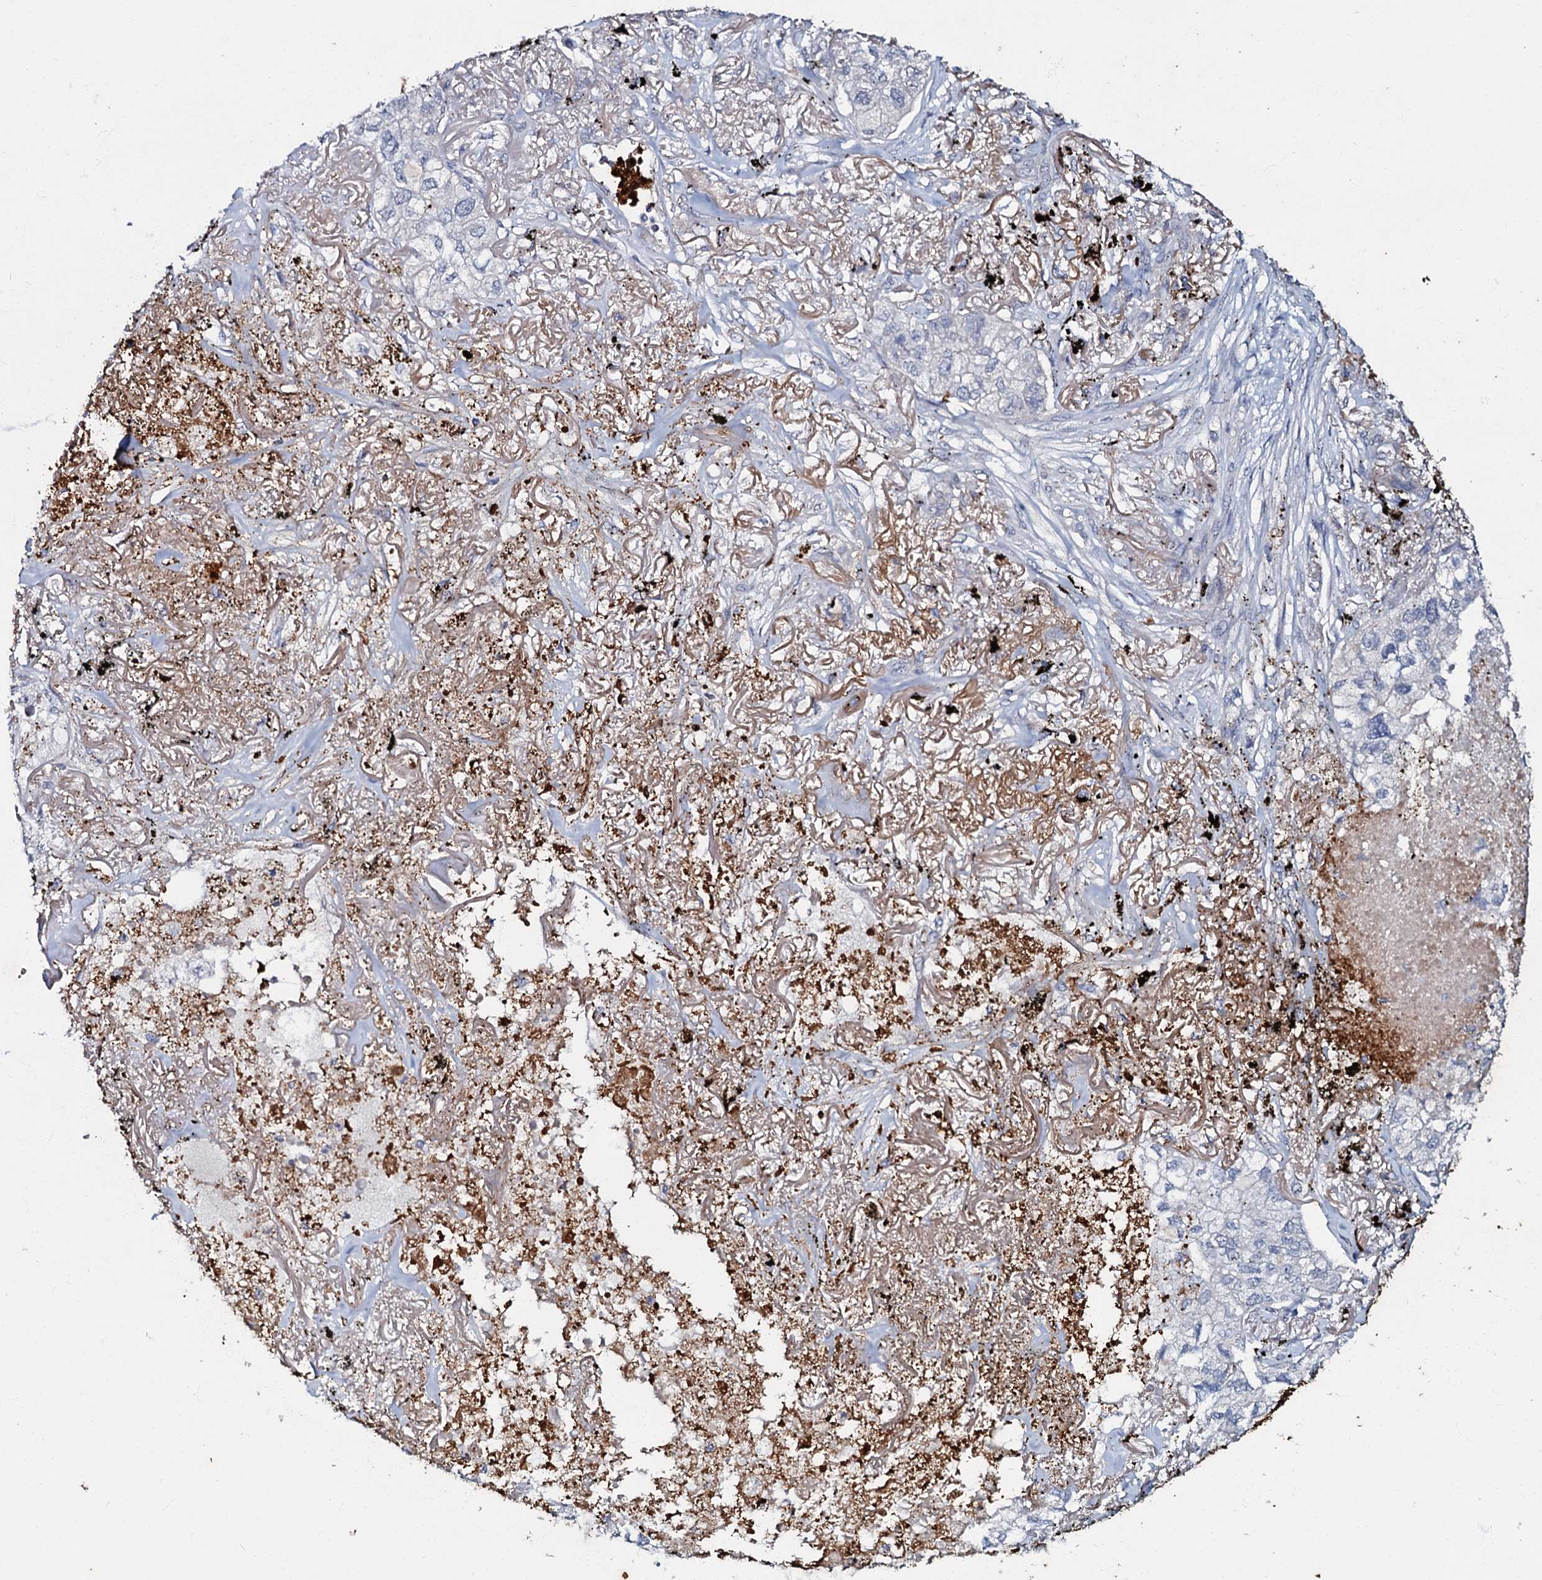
{"staining": {"intensity": "negative", "quantity": "none", "location": "none"}, "tissue": "lung cancer", "cell_type": "Tumor cells", "image_type": "cancer", "snomed": [{"axis": "morphology", "description": "Adenocarcinoma, NOS"}, {"axis": "topography", "description": "Lung"}], "caption": "Tumor cells are negative for protein expression in human lung cancer (adenocarcinoma).", "gene": "MANSC4", "patient": {"sex": "male", "age": 65}}